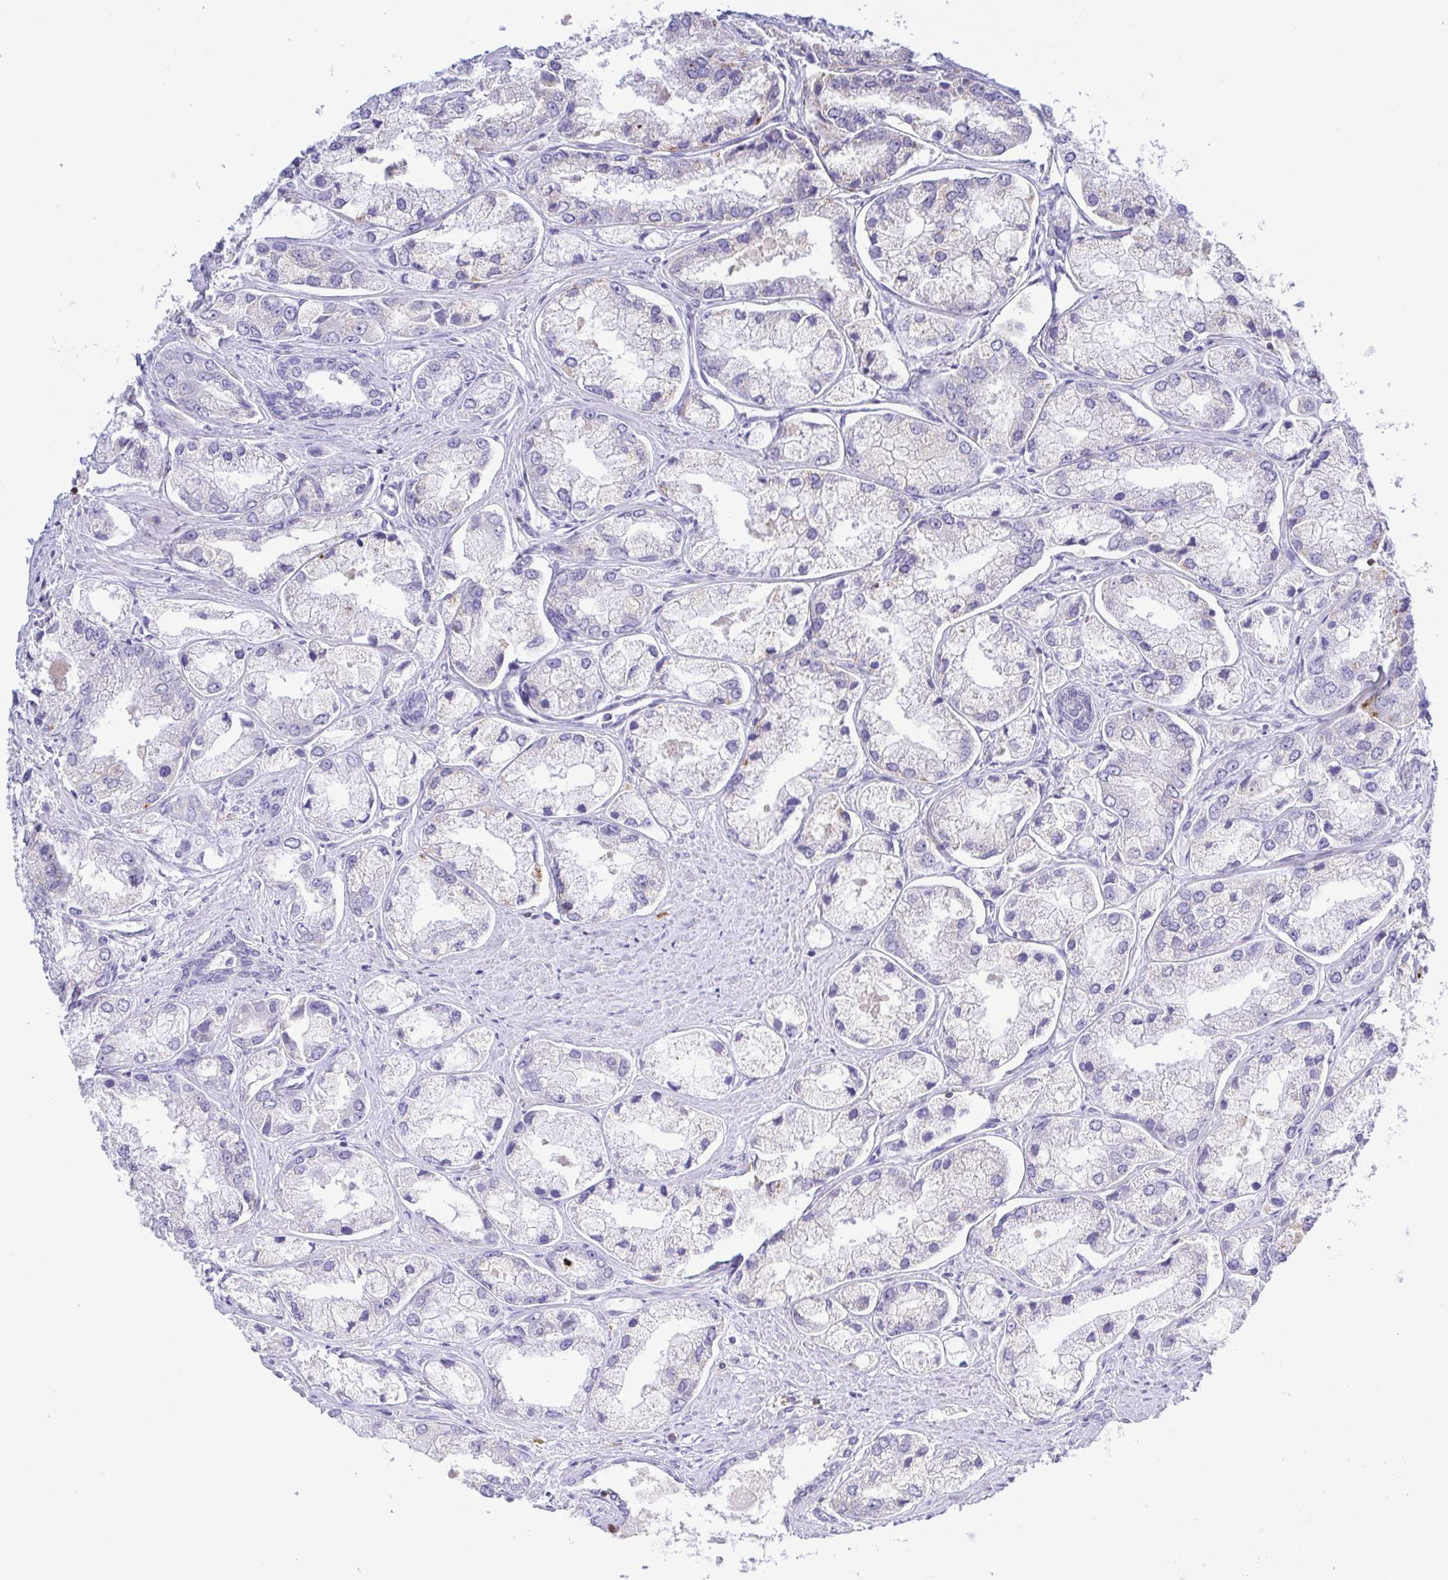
{"staining": {"intensity": "negative", "quantity": "none", "location": "none"}, "tissue": "prostate cancer", "cell_type": "Tumor cells", "image_type": "cancer", "snomed": [{"axis": "morphology", "description": "Adenocarcinoma, Low grade"}, {"axis": "topography", "description": "Prostate"}], "caption": "High magnification brightfield microscopy of prostate low-grade adenocarcinoma stained with DAB (brown) and counterstained with hematoxylin (blue): tumor cells show no significant expression.", "gene": "PGLYRP1", "patient": {"sex": "male", "age": 69}}